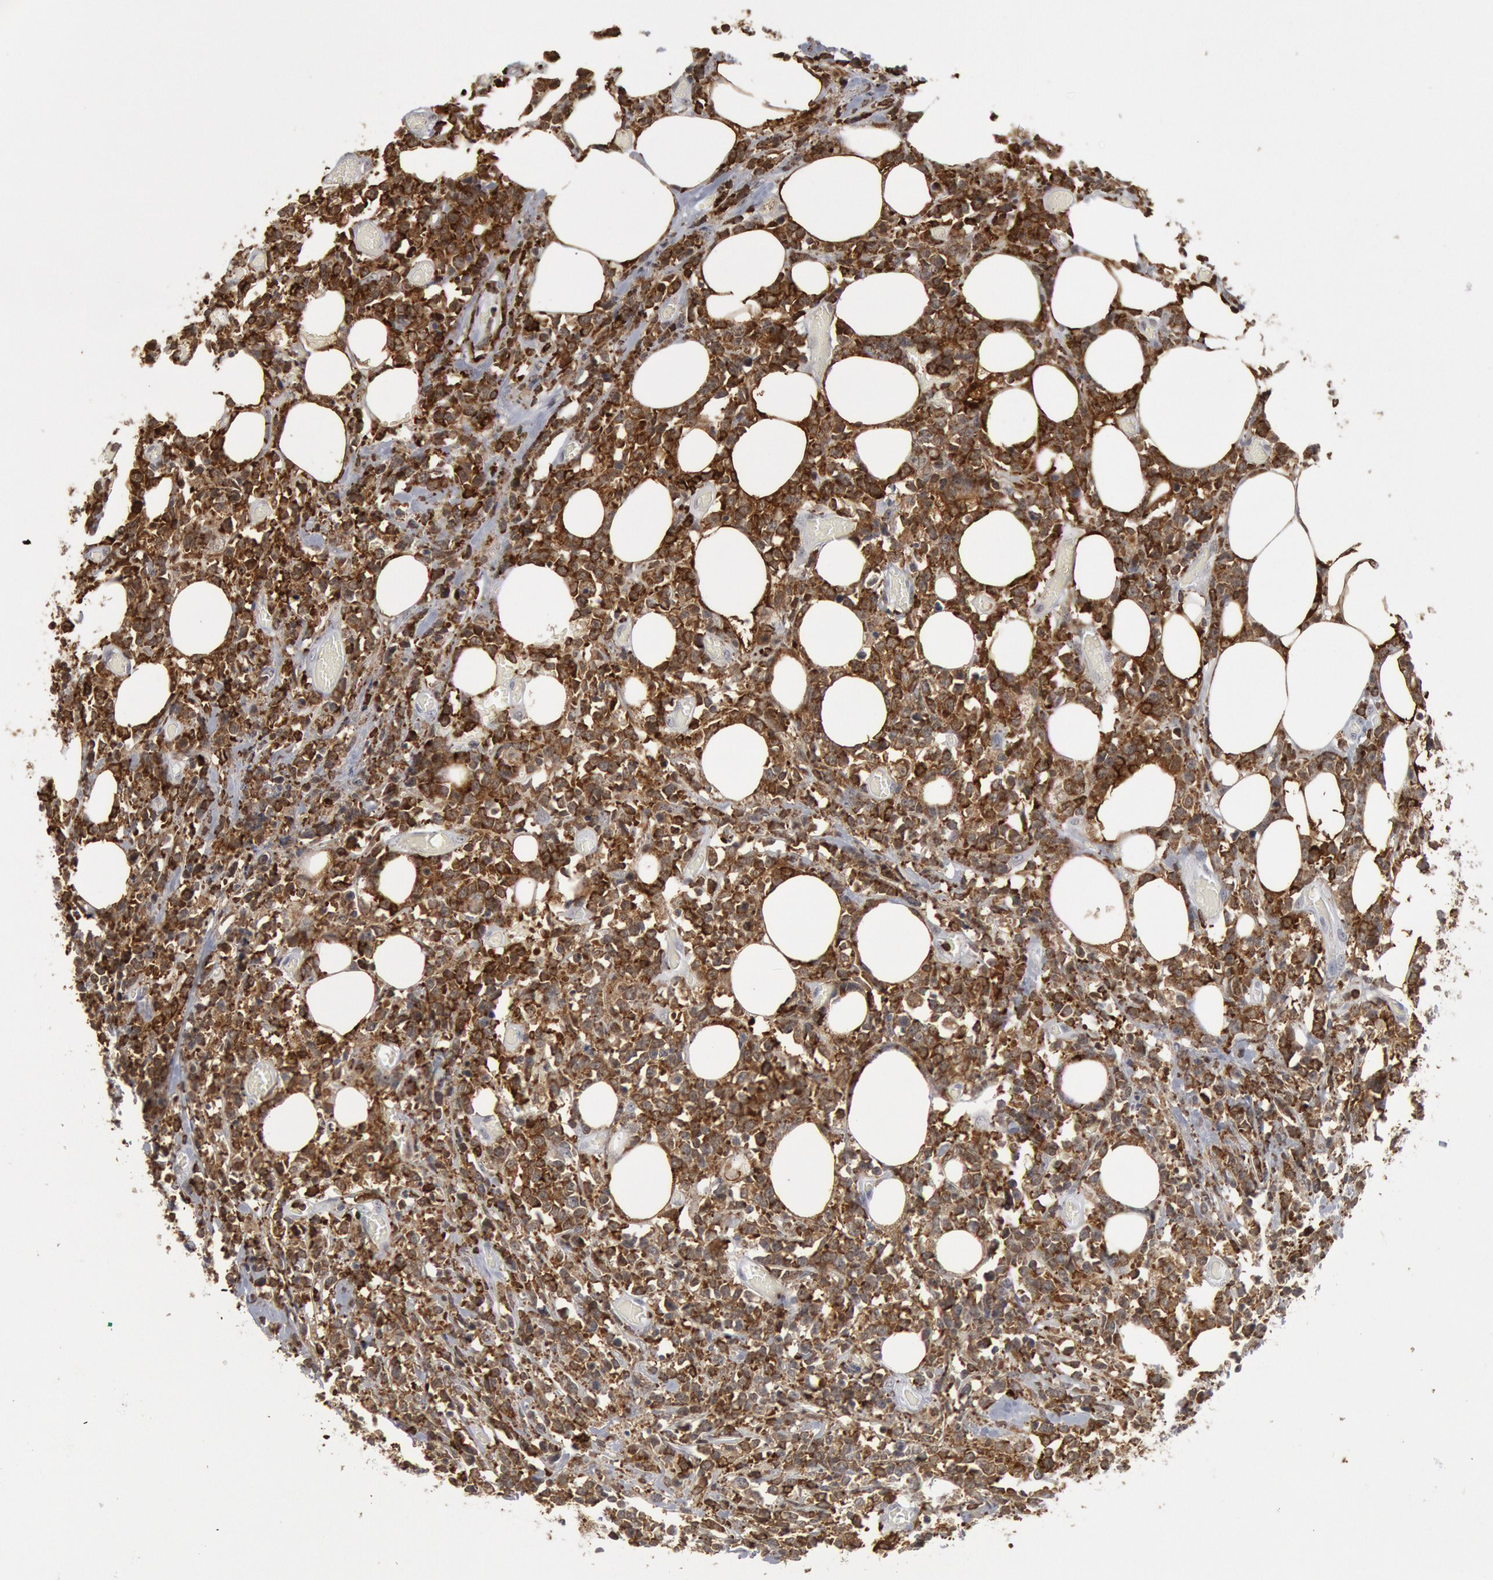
{"staining": {"intensity": "strong", "quantity": ">75%", "location": "cytoplasmic/membranous,nuclear"}, "tissue": "lymphoma", "cell_type": "Tumor cells", "image_type": "cancer", "snomed": [{"axis": "morphology", "description": "Malignant lymphoma, non-Hodgkin's type, High grade"}, {"axis": "topography", "description": "Colon"}], "caption": "Lymphoma tissue shows strong cytoplasmic/membranous and nuclear positivity in about >75% of tumor cells, visualized by immunohistochemistry. Nuclei are stained in blue.", "gene": "PTPN6", "patient": {"sex": "male", "age": 82}}